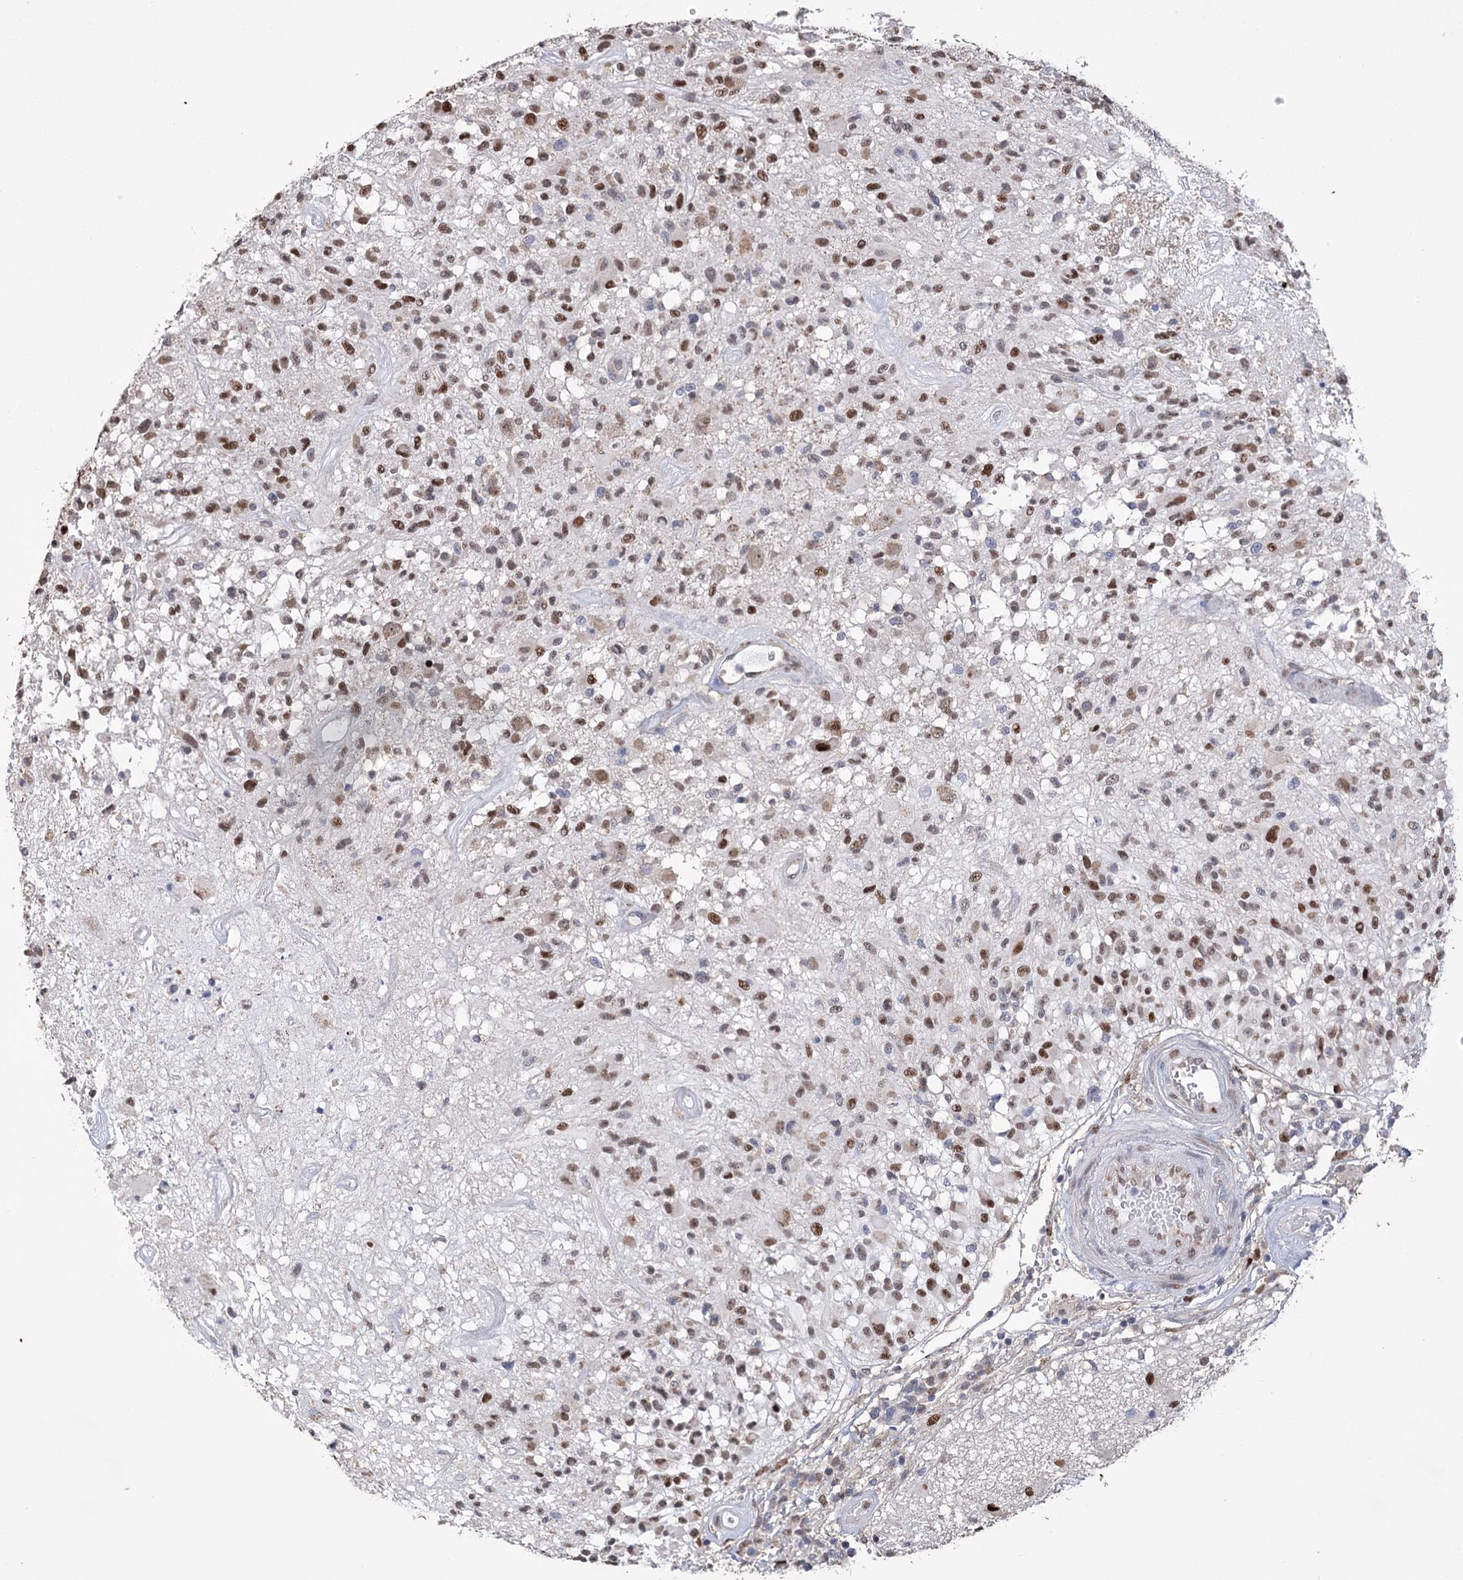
{"staining": {"intensity": "moderate", "quantity": ">75%", "location": "nuclear"}, "tissue": "glioma", "cell_type": "Tumor cells", "image_type": "cancer", "snomed": [{"axis": "morphology", "description": "Glioma, malignant, High grade"}, {"axis": "morphology", "description": "Glioblastoma, NOS"}, {"axis": "topography", "description": "Brain"}], "caption": "Glioma stained with a brown dye displays moderate nuclear positive staining in approximately >75% of tumor cells.", "gene": "NFU1", "patient": {"sex": "male", "age": 60}}